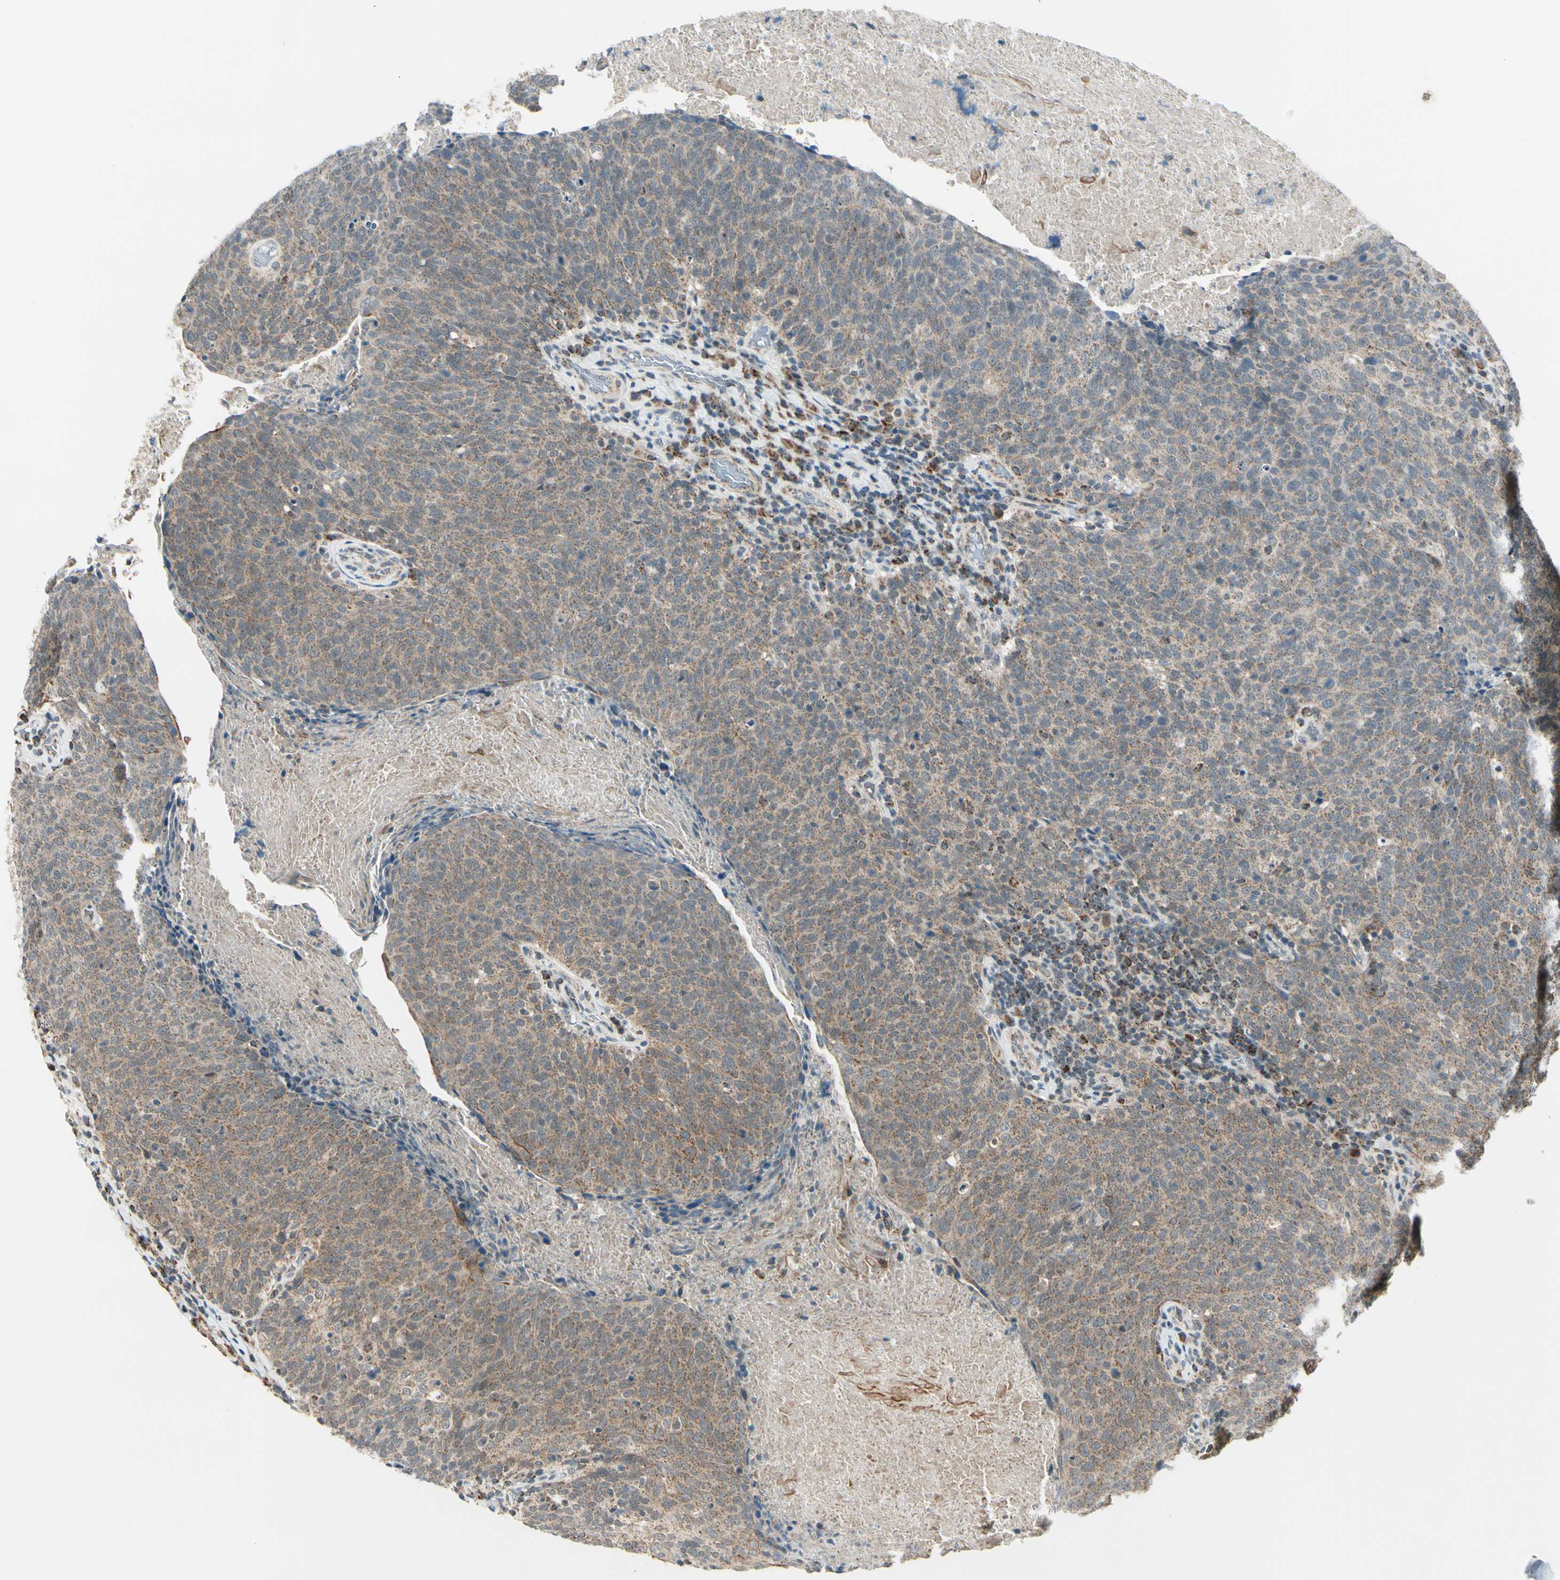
{"staining": {"intensity": "weak", "quantity": ">75%", "location": "cytoplasmic/membranous"}, "tissue": "head and neck cancer", "cell_type": "Tumor cells", "image_type": "cancer", "snomed": [{"axis": "morphology", "description": "Squamous cell carcinoma, NOS"}, {"axis": "morphology", "description": "Squamous cell carcinoma, metastatic, NOS"}, {"axis": "topography", "description": "Lymph node"}, {"axis": "topography", "description": "Head-Neck"}], "caption": "Immunohistochemical staining of squamous cell carcinoma (head and neck) displays low levels of weak cytoplasmic/membranous protein expression in approximately >75% of tumor cells.", "gene": "KHDC4", "patient": {"sex": "male", "age": 62}}